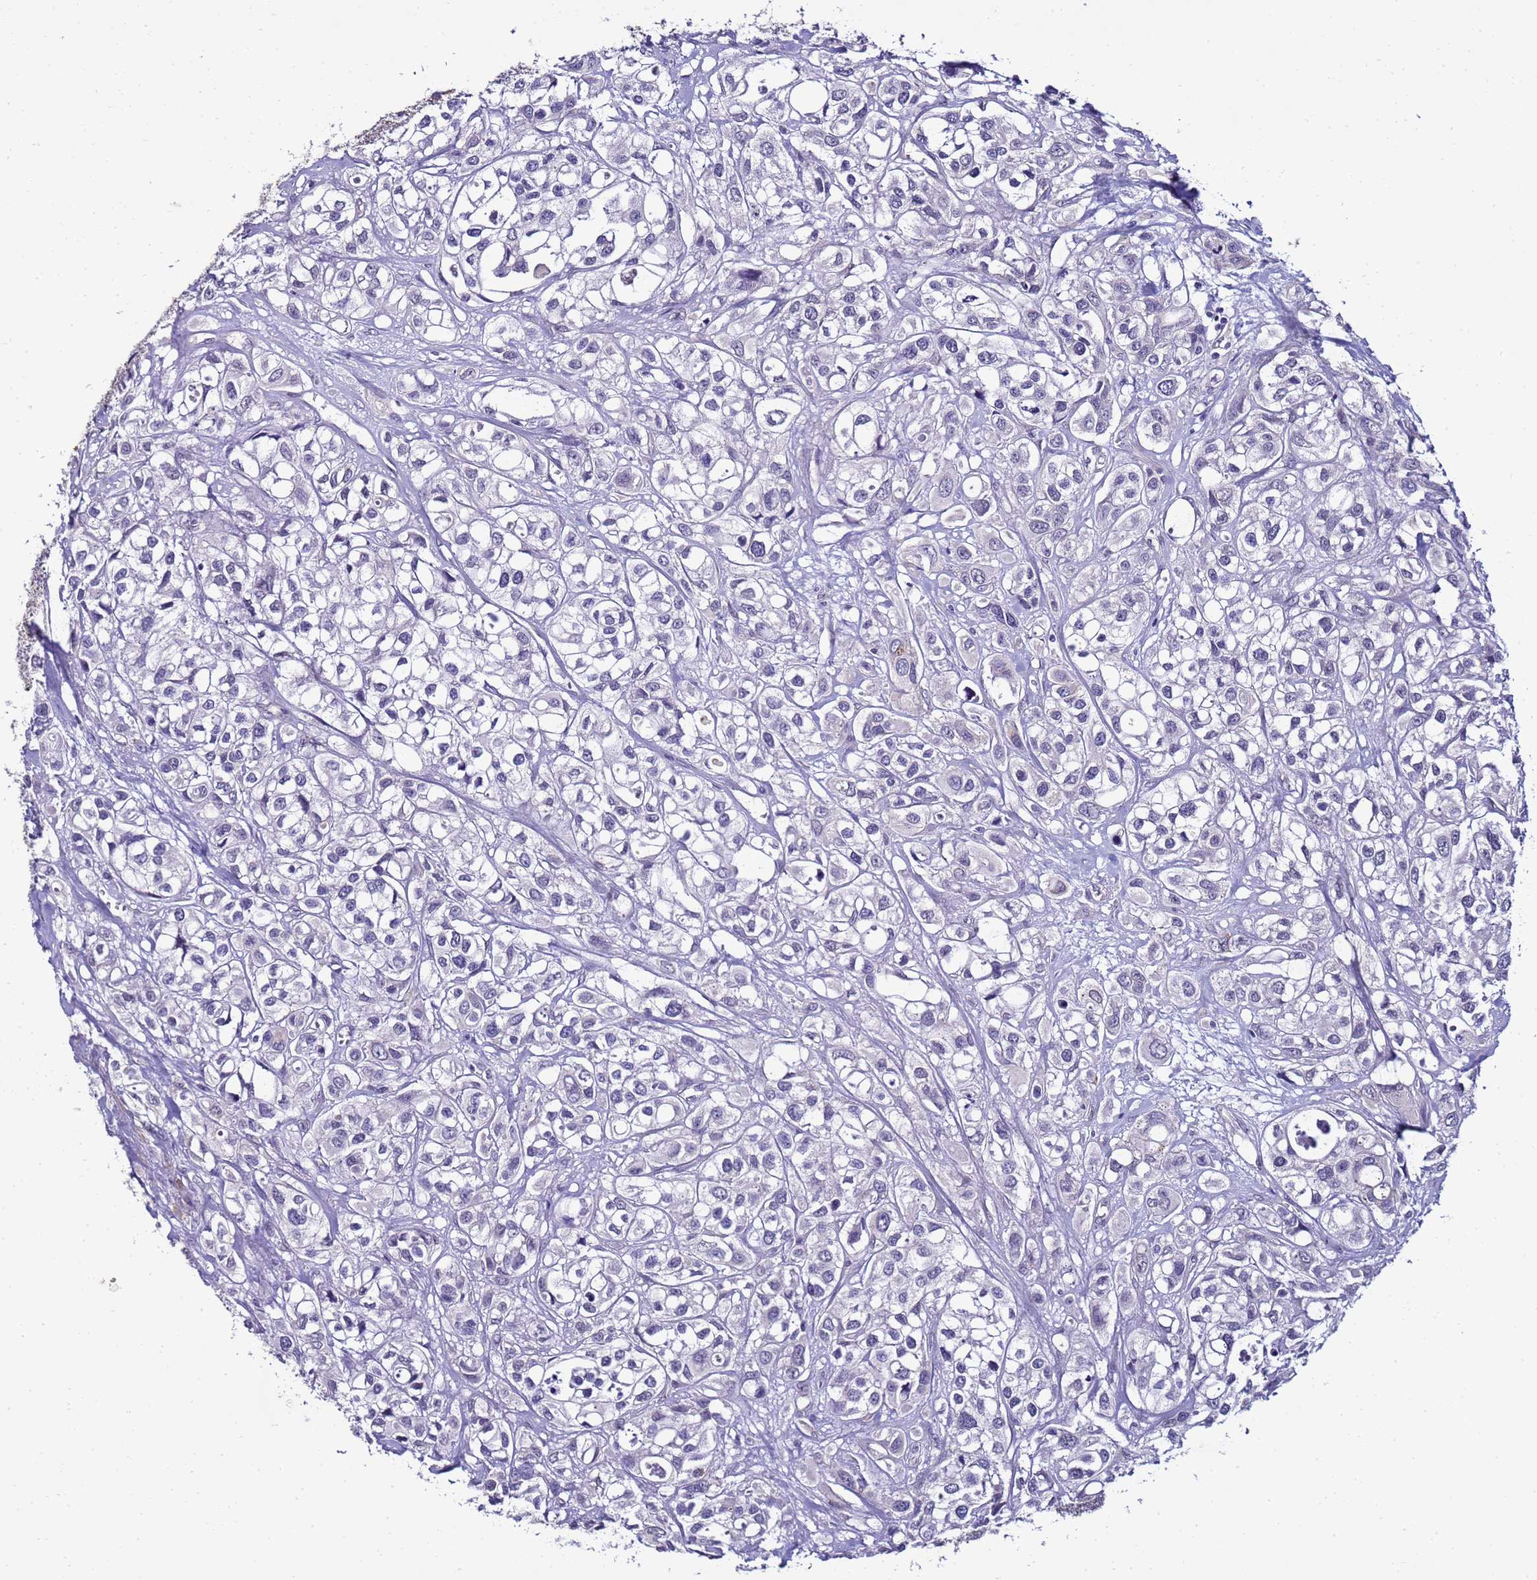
{"staining": {"intensity": "negative", "quantity": "none", "location": "none"}, "tissue": "urothelial cancer", "cell_type": "Tumor cells", "image_type": "cancer", "snomed": [{"axis": "morphology", "description": "Urothelial carcinoma, High grade"}, {"axis": "topography", "description": "Urinary bladder"}], "caption": "Immunohistochemical staining of human urothelial carcinoma (high-grade) demonstrates no significant positivity in tumor cells.", "gene": "FAM166B", "patient": {"sex": "male", "age": 67}}